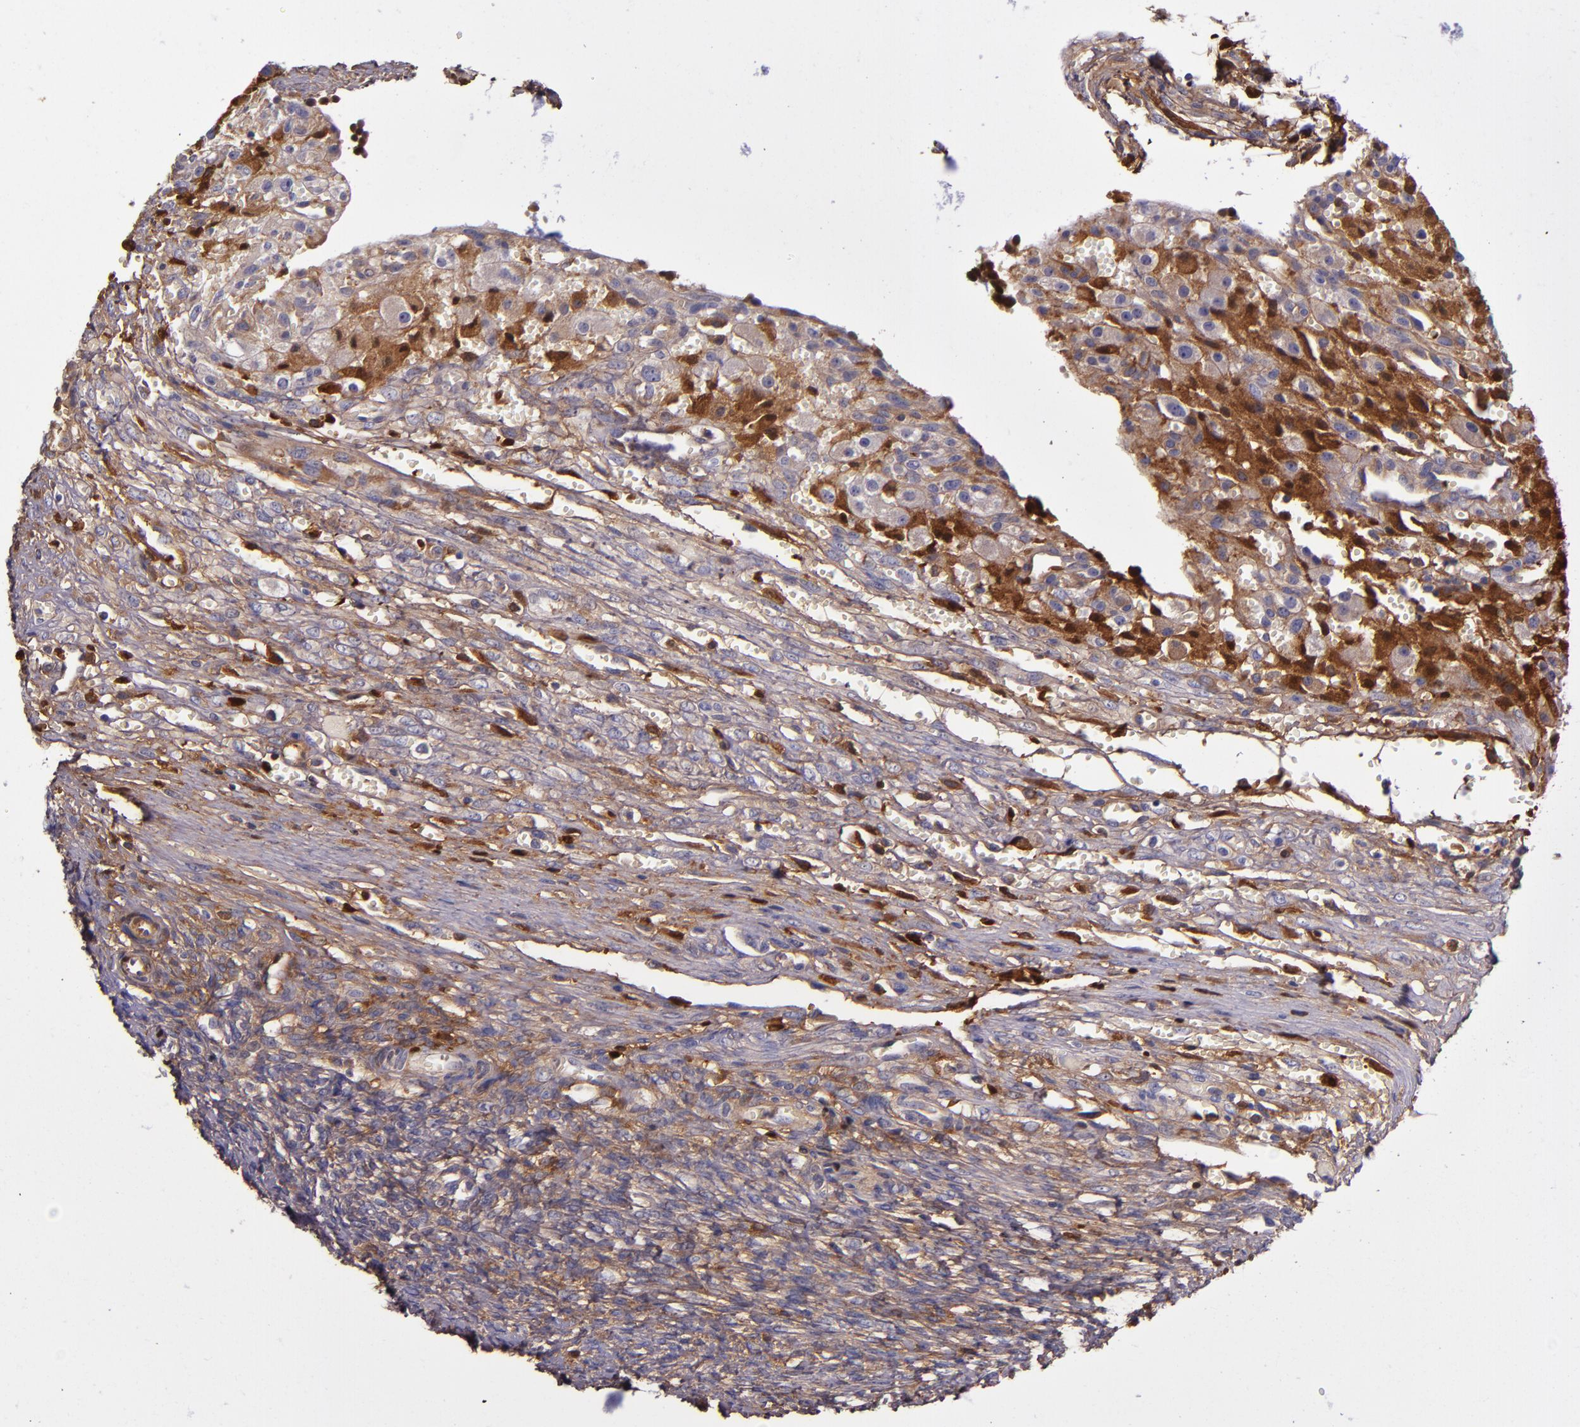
{"staining": {"intensity": "moderate", "quantity": ">75%", "location": "cytoplasmic/membranous"}, "tissue": "ovary", "cell_type": "Follicle cells", "image_type": "normal", "snomed": [{"axis": "morphology", "description": "Normal tissue, NOS"}, {"axis": "topography", "description": "Ovary"}], "caption": "A high-resolution photomicrograph shows immunohistochemistry (IHC) staining of normal ovary, which displays moderate cytoplasmic/membranous staining in about >75% of follicle cells. The staining was performed using DAB (3,3'-diaminobenzidine) to visualize the protein expression in brown, while the nuclei were stained in blue with hematoxylin (Magnification: 20x).", "gene": "CLEC3B", "patient": {"sex": "female", "age": 56}}